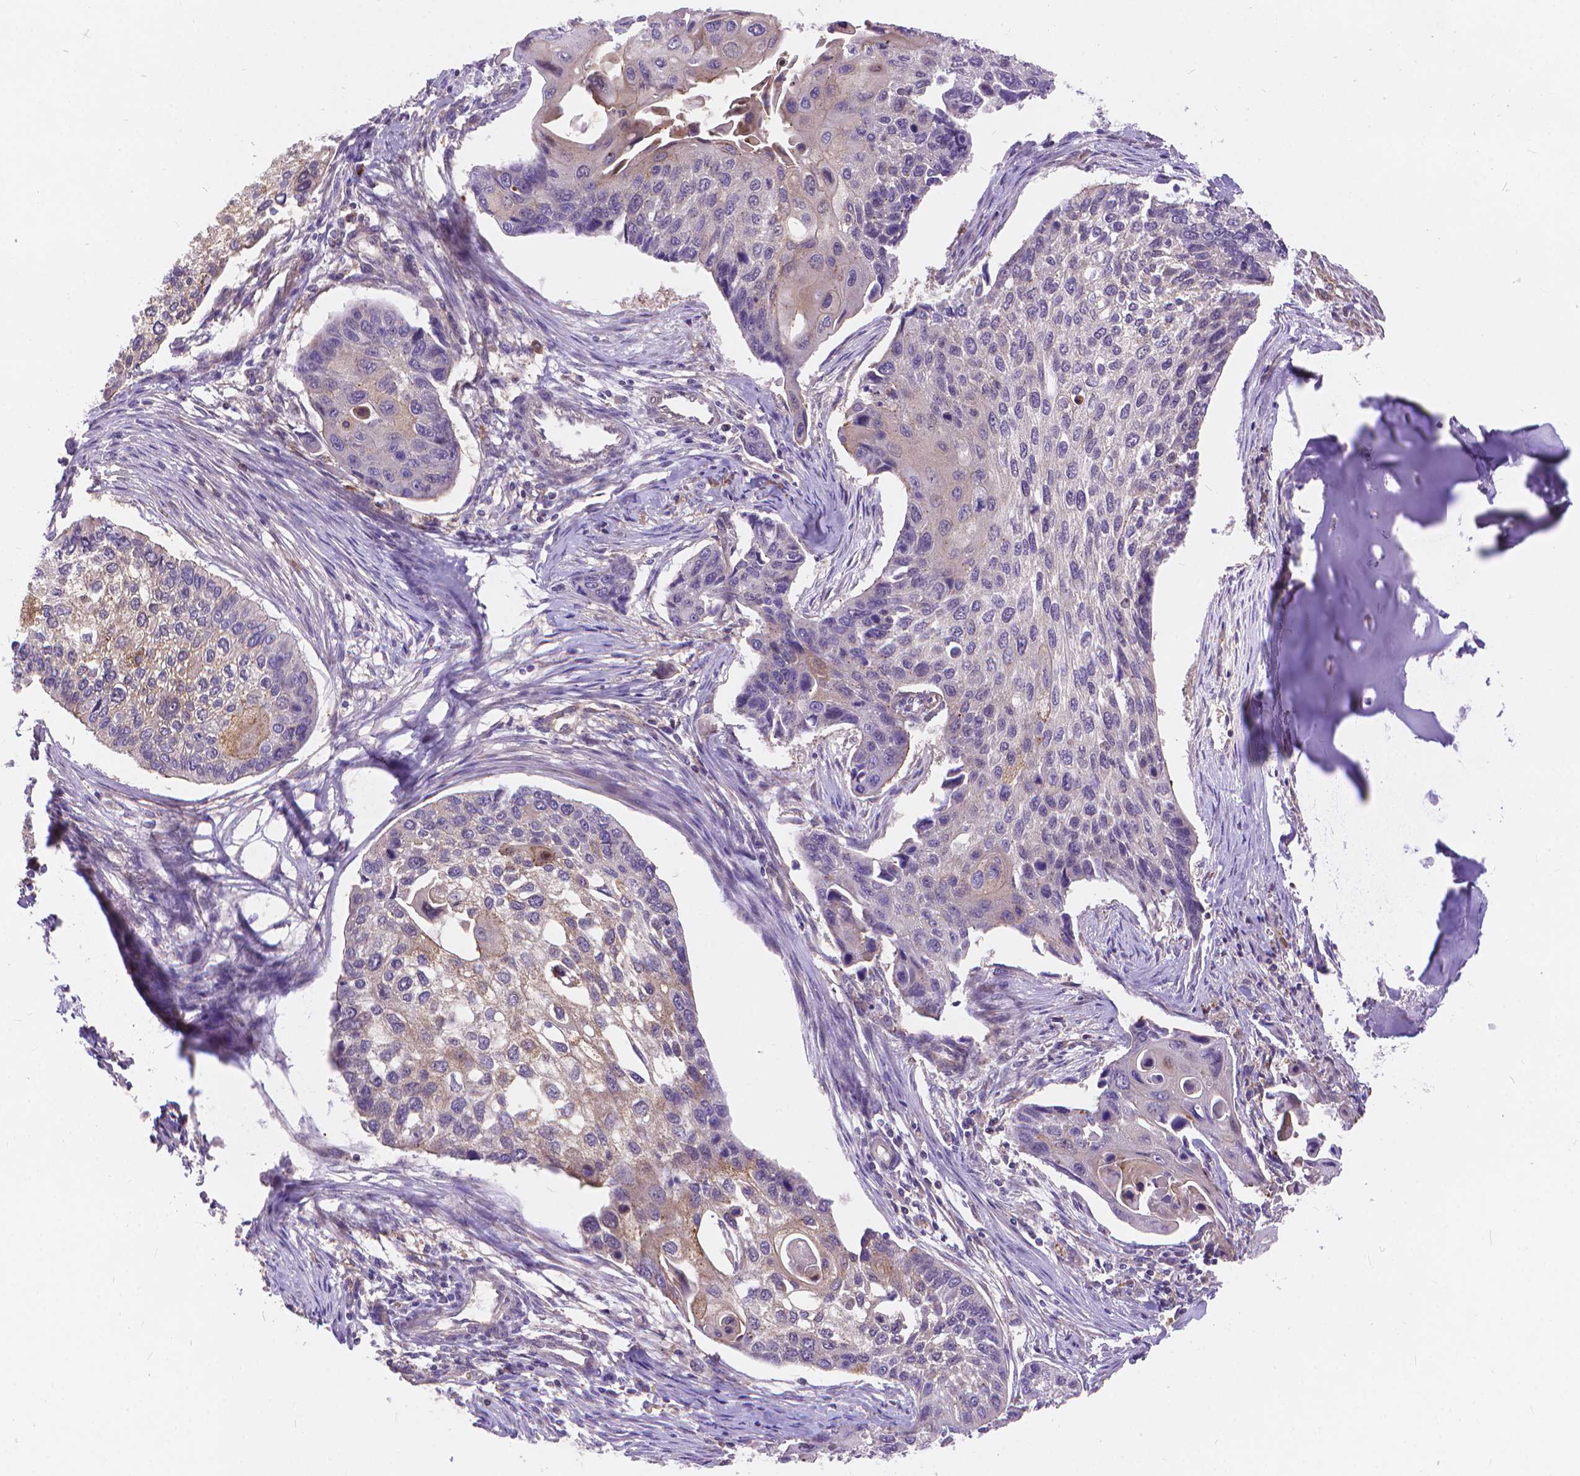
{"staining": {"intensity": "weak", "quantity": "<25%", "location": "cytoplasmic/membranous"}, "tissue": "lung cancer", "cell_type": "Tumor cells", "image_type": "cancer", "snomed": [{"axis": "morphology", "description": "Squamous cell carcinoma, NOS"}, {"axis": "morphology", "description": "Squamous cell carcinoma, metastatic, NOS"}, {"axis": "topography", "description": "Lung"}], "caption": "This is an immunohistochemistry (IHC) photomicrograph of lung cancer. There is no positivity in tumor cells.", "gene": "ARAP1", "patient": {"sex": "male", "age": 63}}